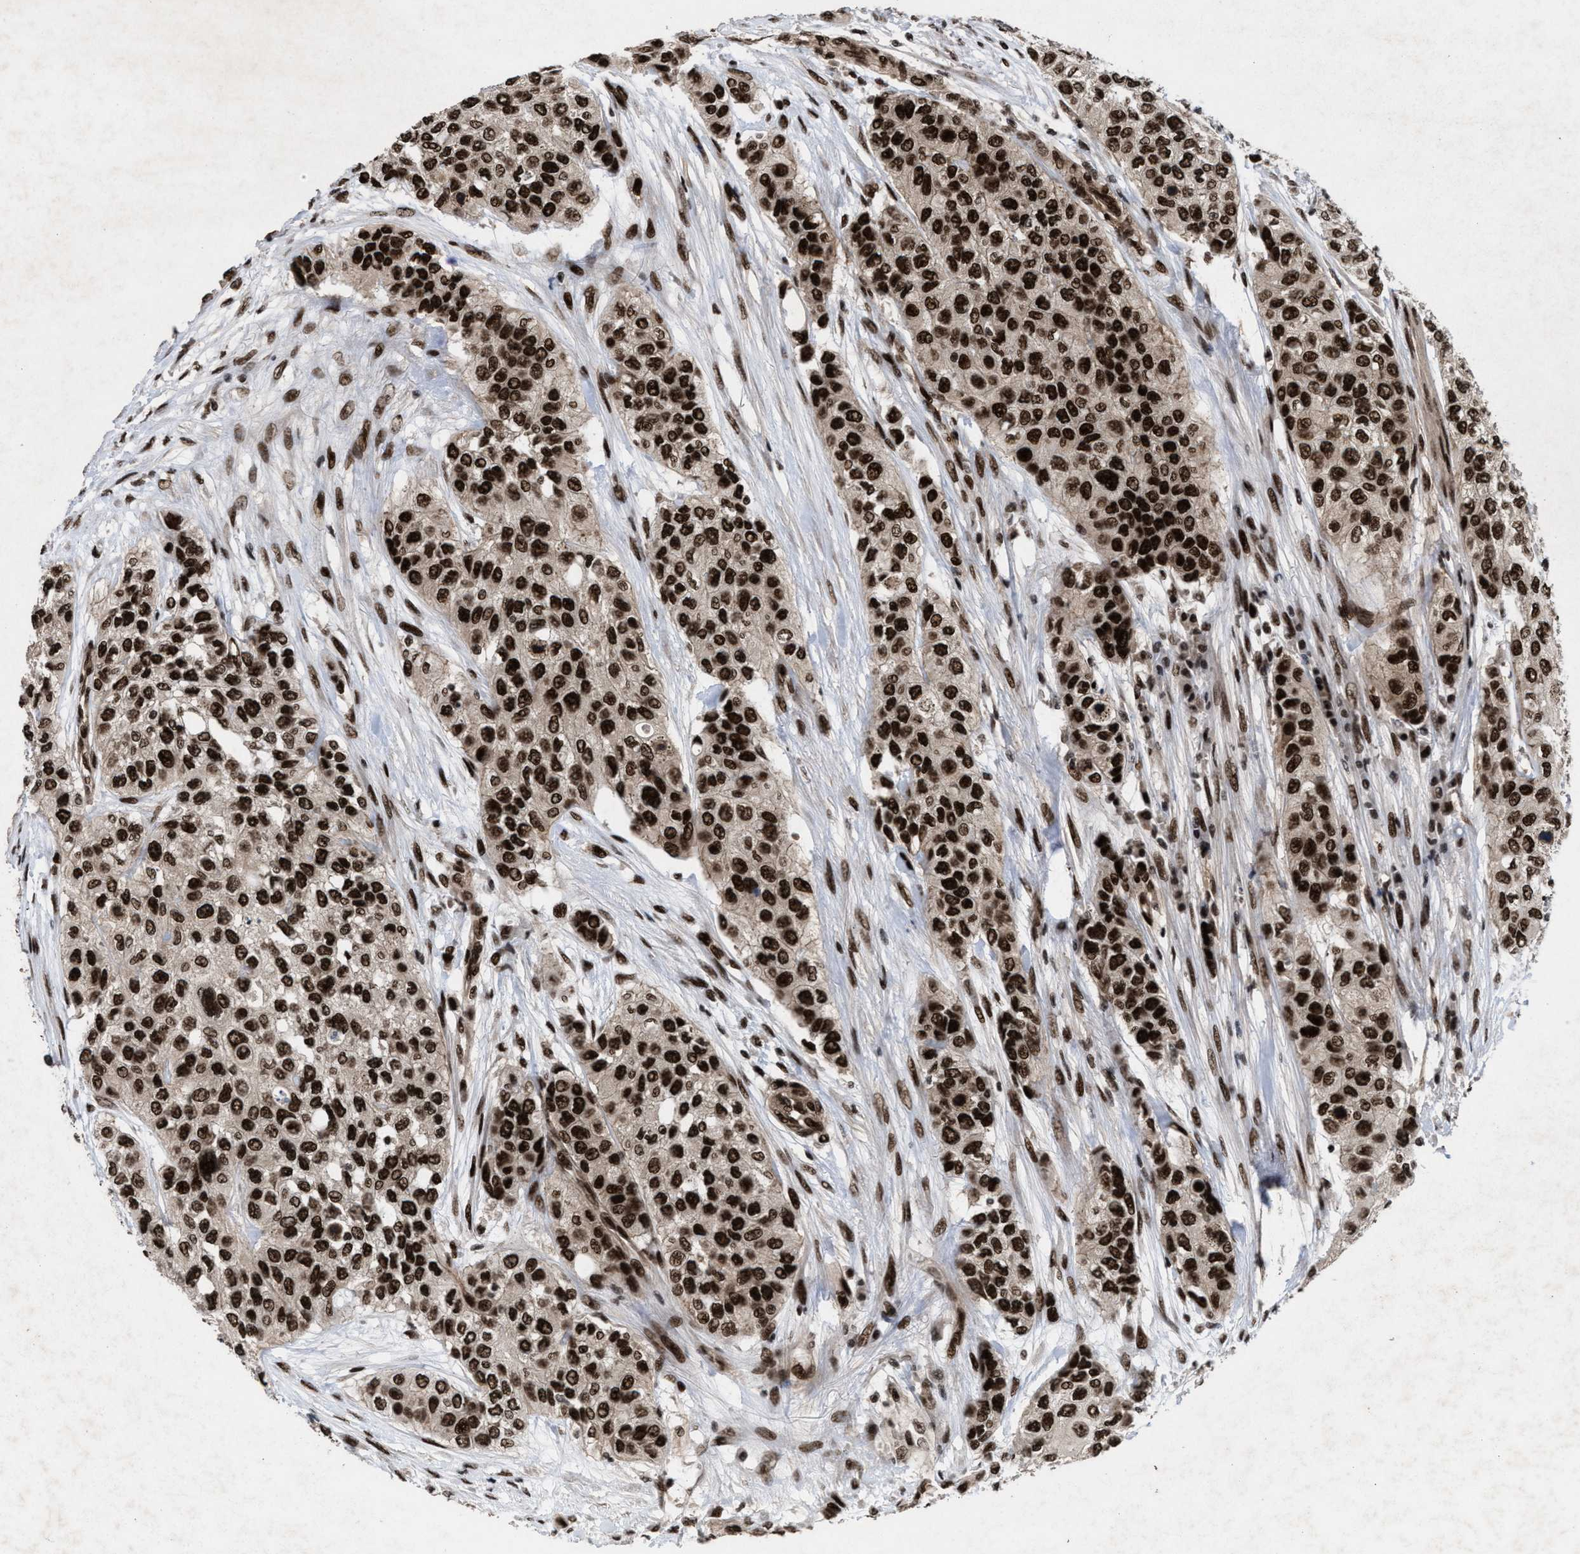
{"staining": {"intensity": "strong", "quantity": ">75%", "location": "nuclear"}, "tissue": "urothelial cancer", "cell_type": "Tumor cells", "image_type": "cancer", "snomed": [{"axis": "morphology", "description": "Urothelial carcinoma, High grade"}, {"axis": "topography", "description": "Urinary bladder"}], "caption": "Tumor cells display high levels of strong nuclear positivity in approximately >75% of cells in urothelial carcinoma (high-grade). (IHC, brightfield microscopy, high magnification).", "gene": "WIZ", "patient": {"sex": "female", "age": 56}}